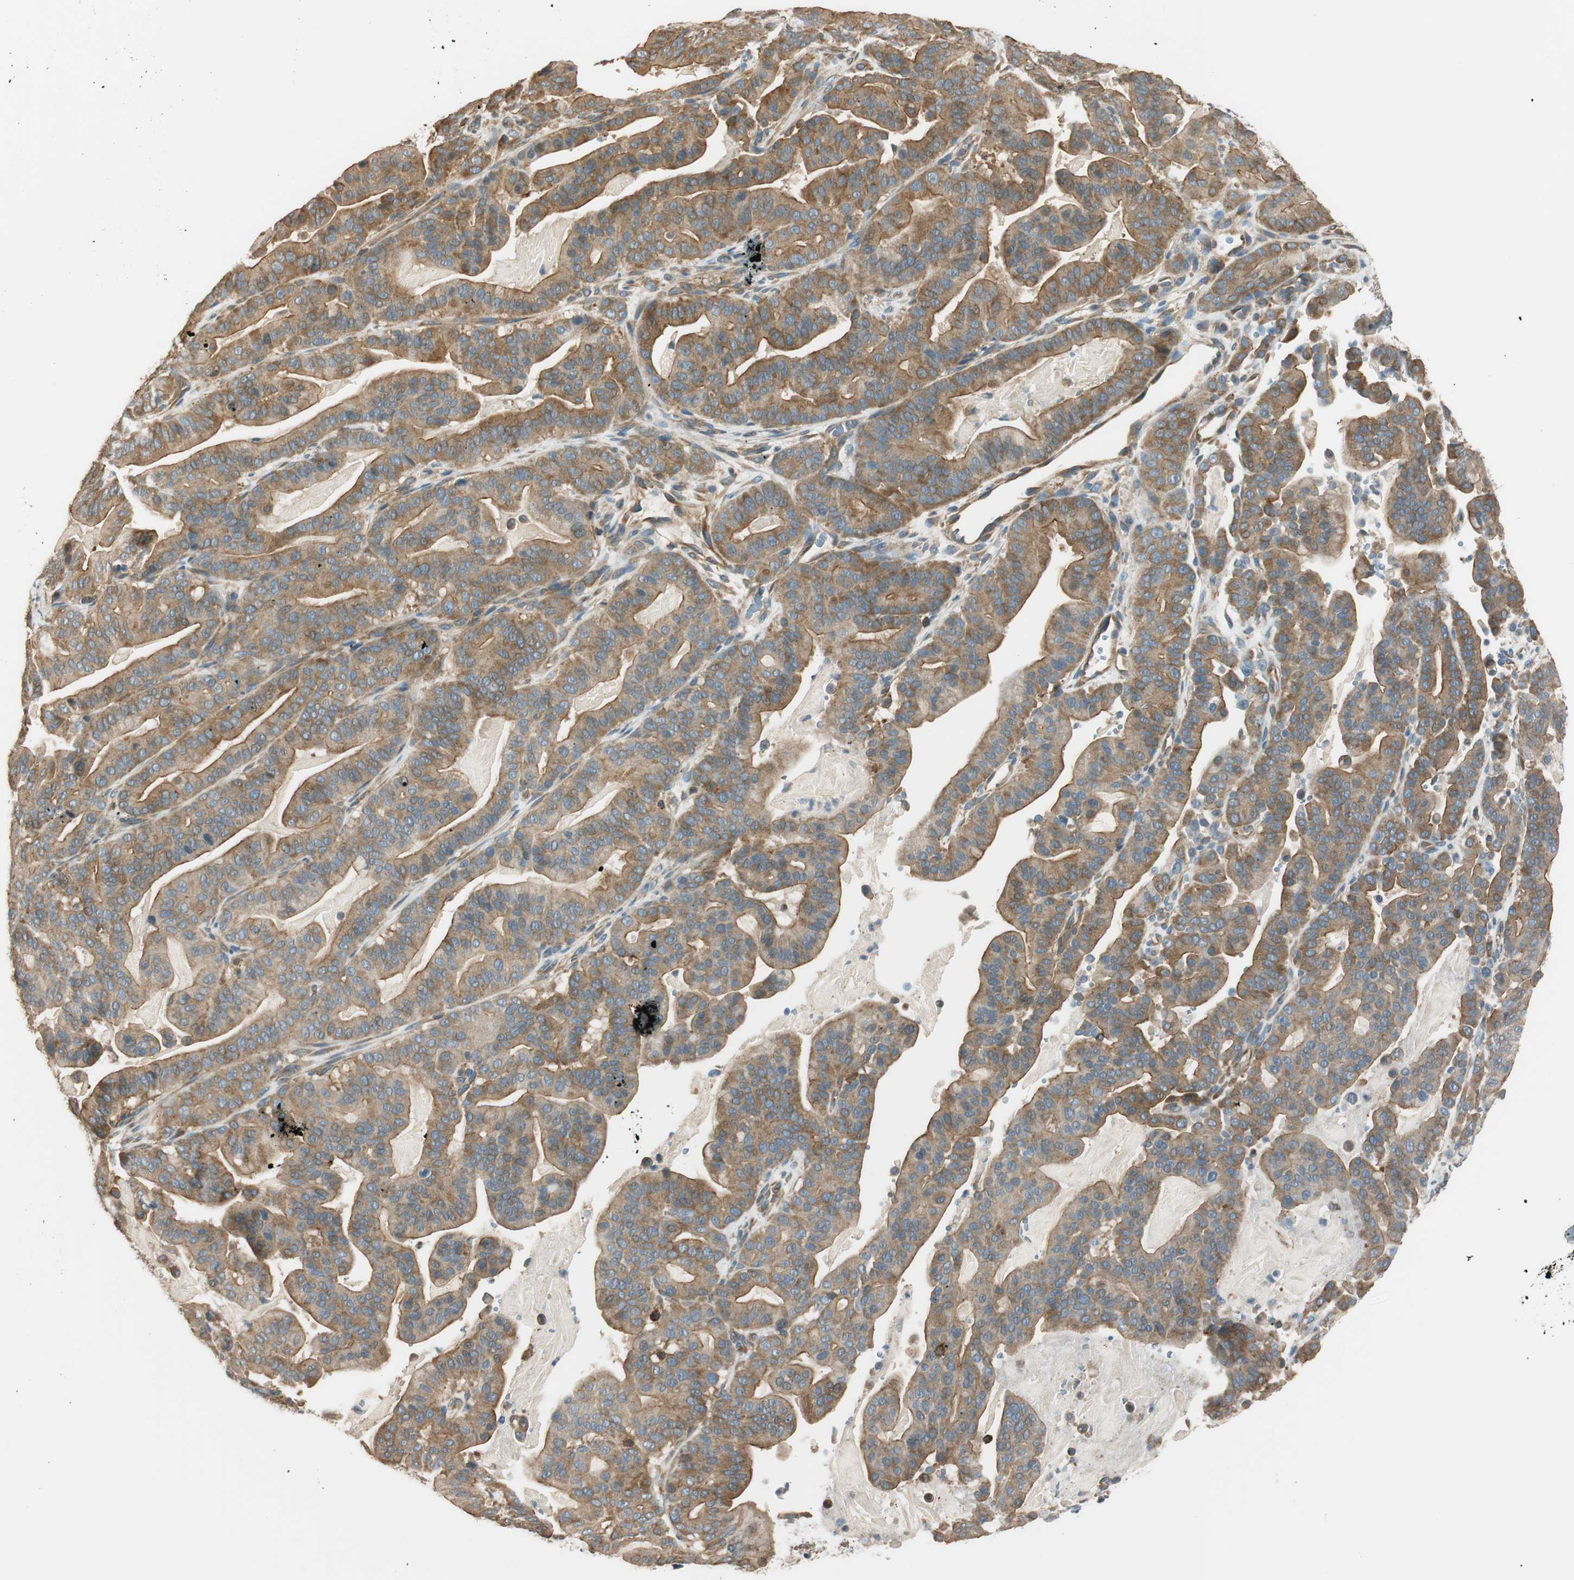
{"staining": {"intensity": "moderate", "quantity": ">75%", "location": "cytoplasmic/membranous"}, "tissue": "pancreatic cancer", "cell_type": "Tumor cells", "image_type": "cancer", "snomed": [{"axis": "morphology", "description": "Adenocarcinoma, NOS"}, {"axis": "topography", "description": "Pancreas"}], "caption": "Immunohistochemistry (IHC) photomicrograph of pancreatic adenocarcinoma stained for a protein (brown), which demonstrates medium levels of moderate cytoplasmic/membranous expression in approximately >75% of tumor cells.", "gene": "PI4K2B", "patient": {"sex": "male", "age": 63}}